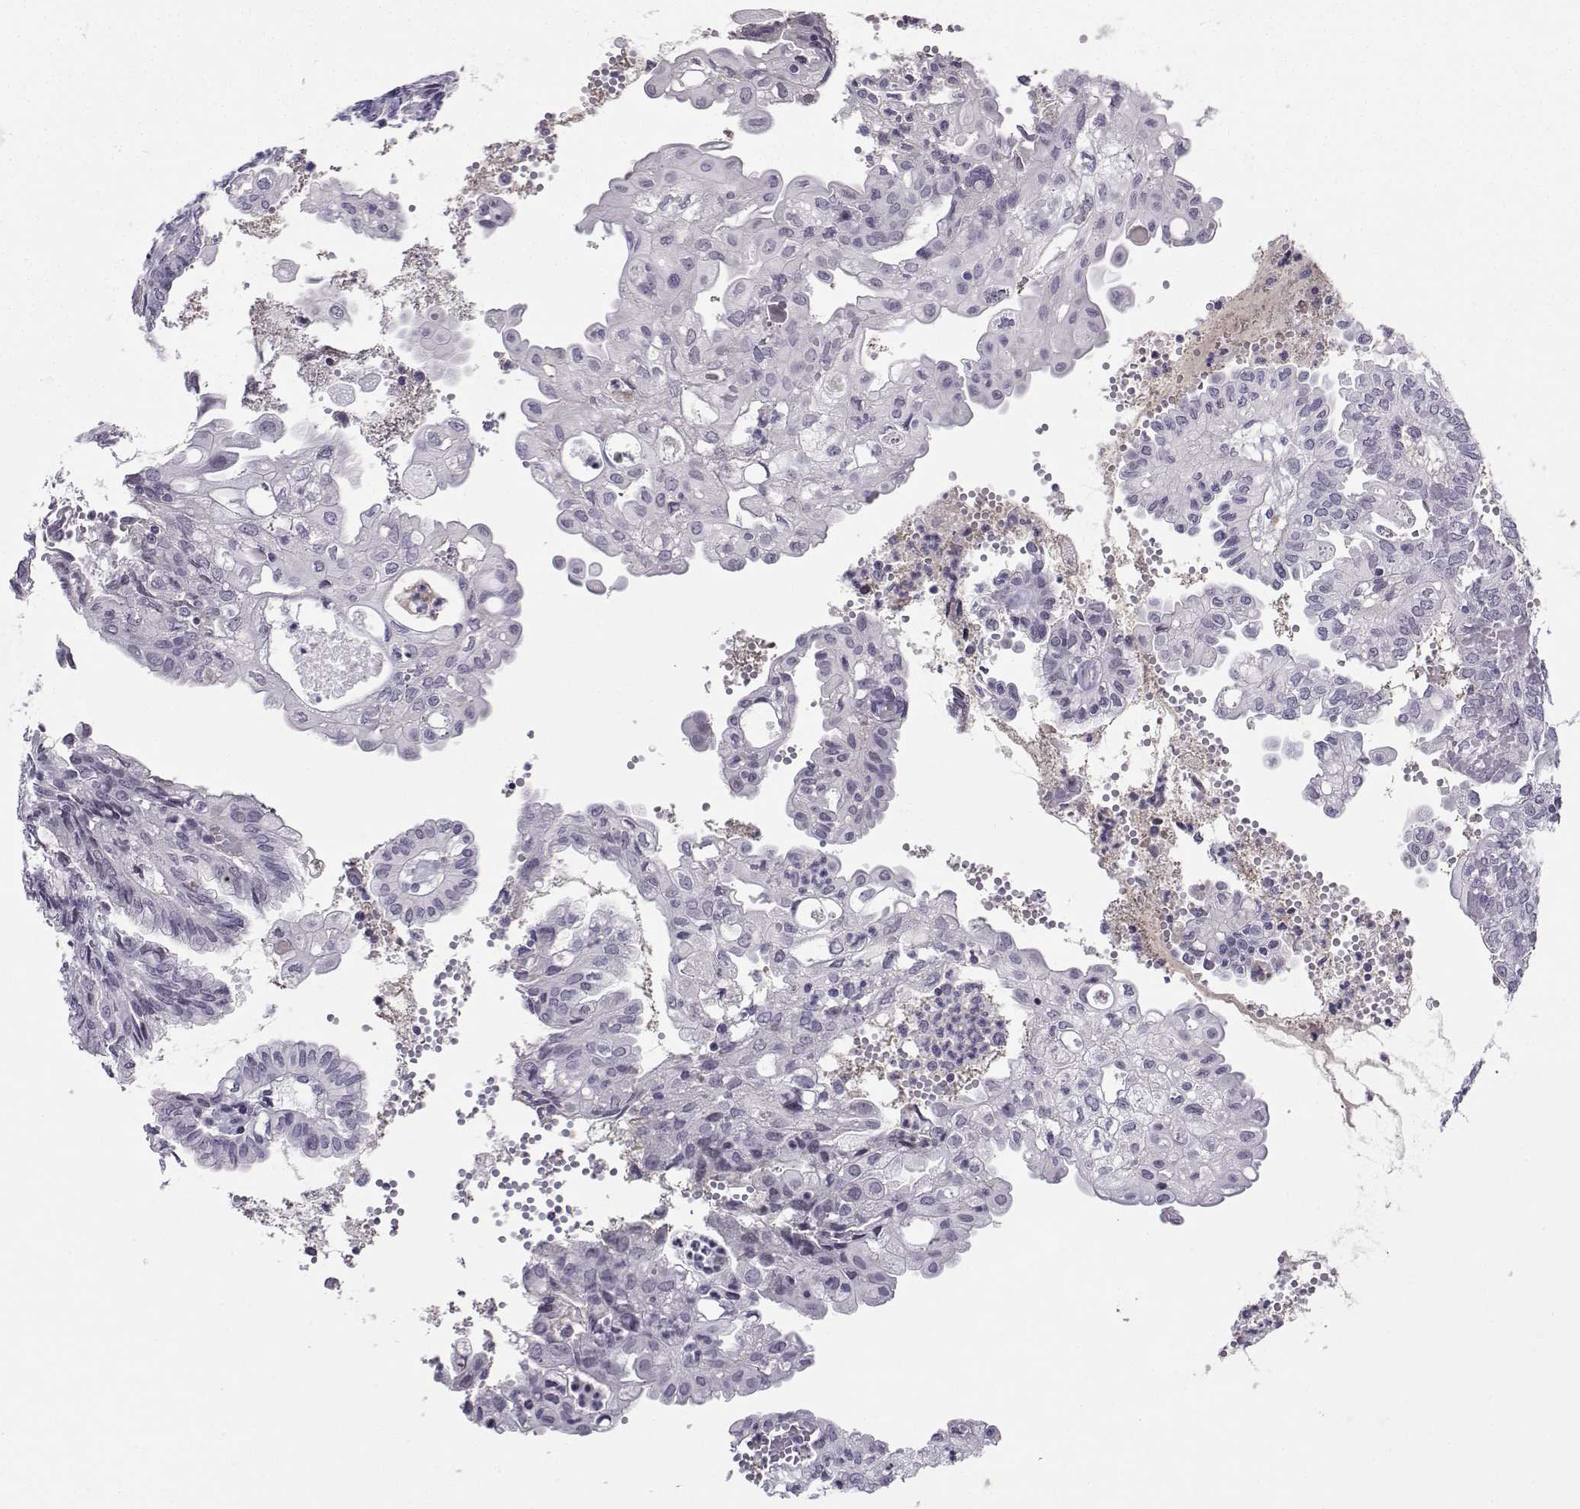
{"staining": {"intensity": "negative", "quantity": "none", "location": "none"}, "tissue": "endometrial cancer", "cell_type": "Tumor cells", "image_type": "cancer", "snomed": [{"axis": "morphology", "description": "Adenocarcinoma, NOS"}, {"axis": "topography", "description": "Endometrium"}], "caption": "High power microscopy image of an immunohistochemistry (IHC) photomicrograph of endometrial adenocarcinoma, revealing no significant expression in tumor cells.", "gene": "LHX1", "patient": {"sex": "female", "age": 68}}